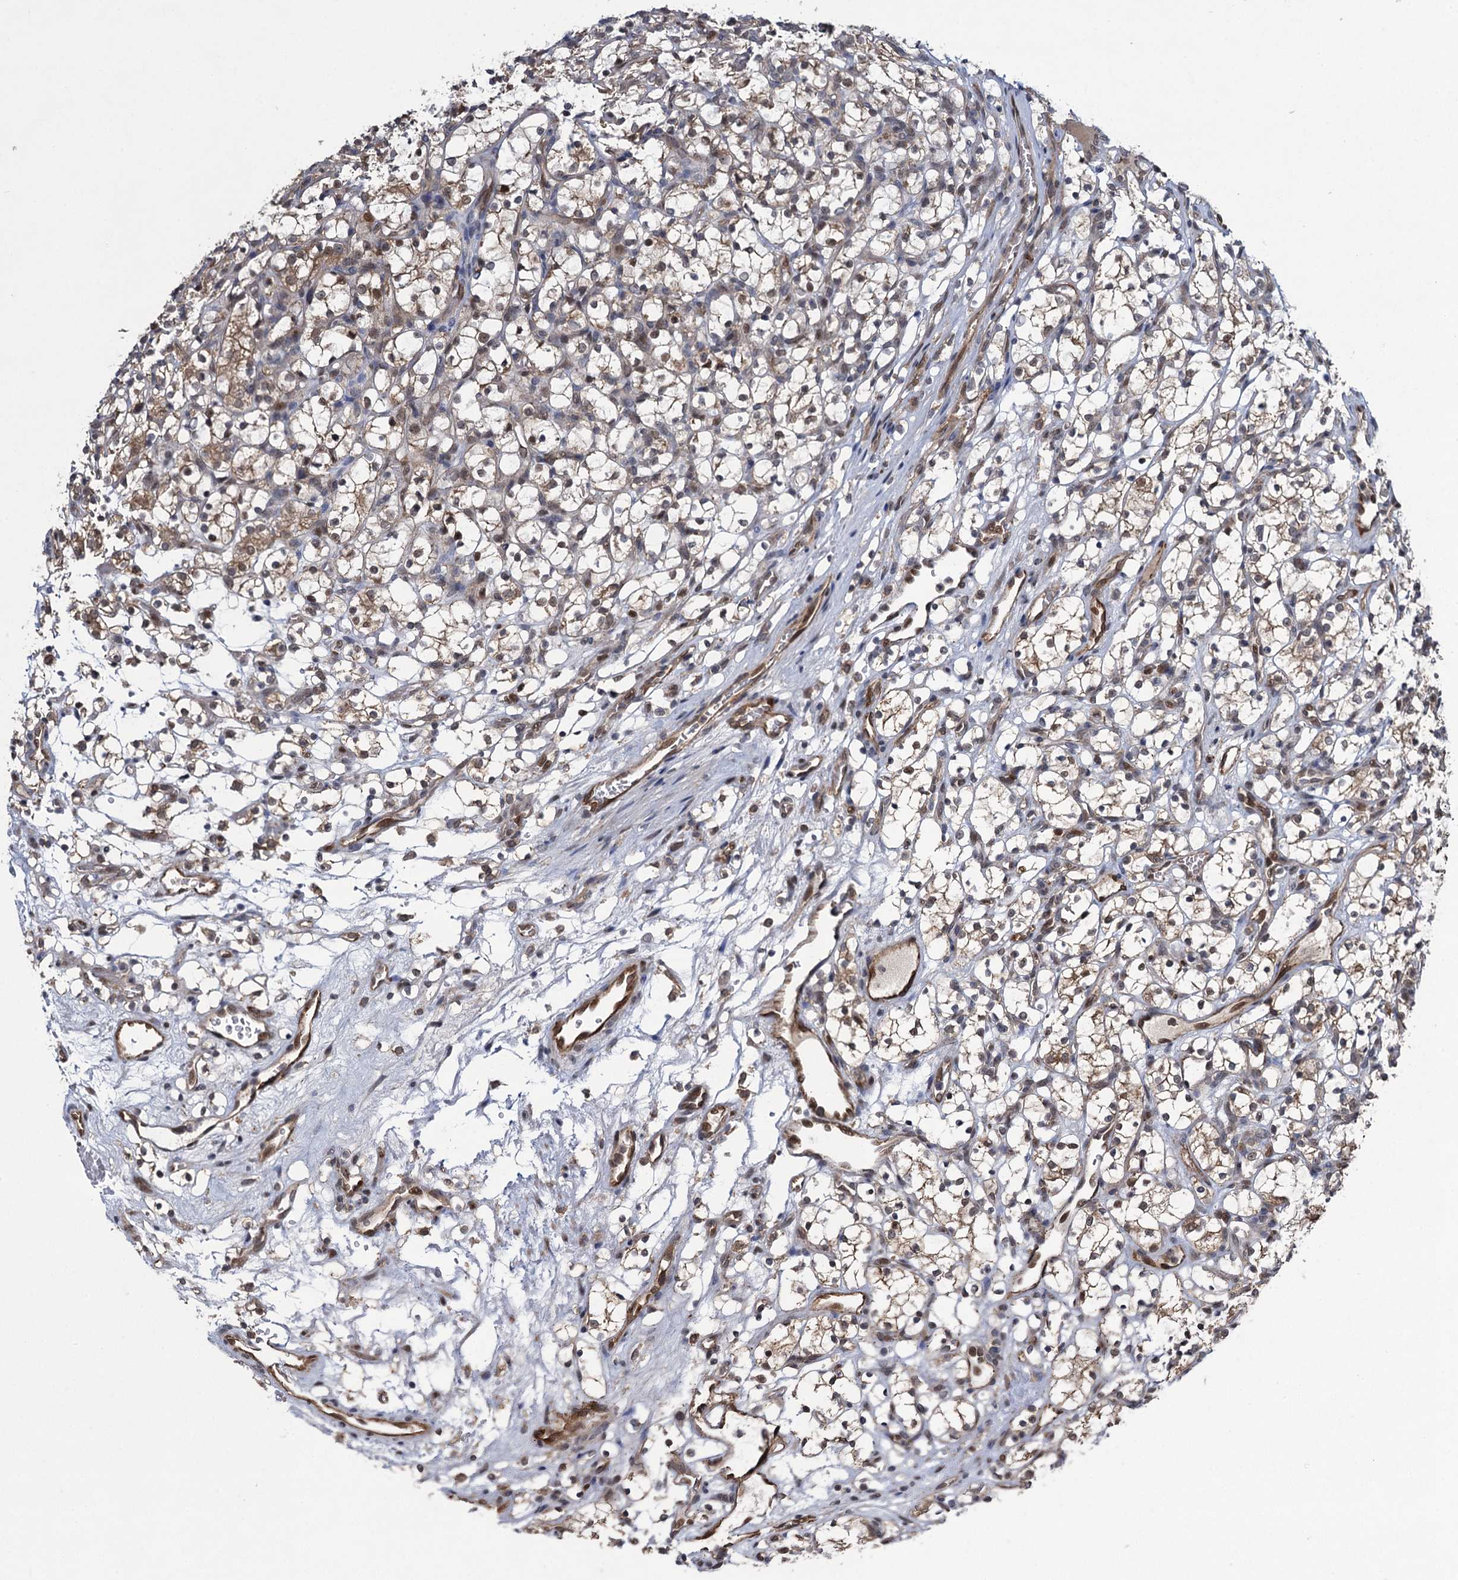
{"staining": {"intensity": "weak", "quantity": "<25%", "location": "cytoplasmic/membranous,nuclear"}, "tissue": "renal cancer", "cell_type": "Tumor cells", "image_type": "cancer", "snomed": [{"axis": "morphology", "description": "Adenocarcinoma, NOS"}, {"axis": "topography", "description": "Kidney"}], "caption": "Tumor cells show no significant expression in adenocarcinoma (renal).", "gene": "EVX2", "patient": {"sex": "female", "age": 69}}